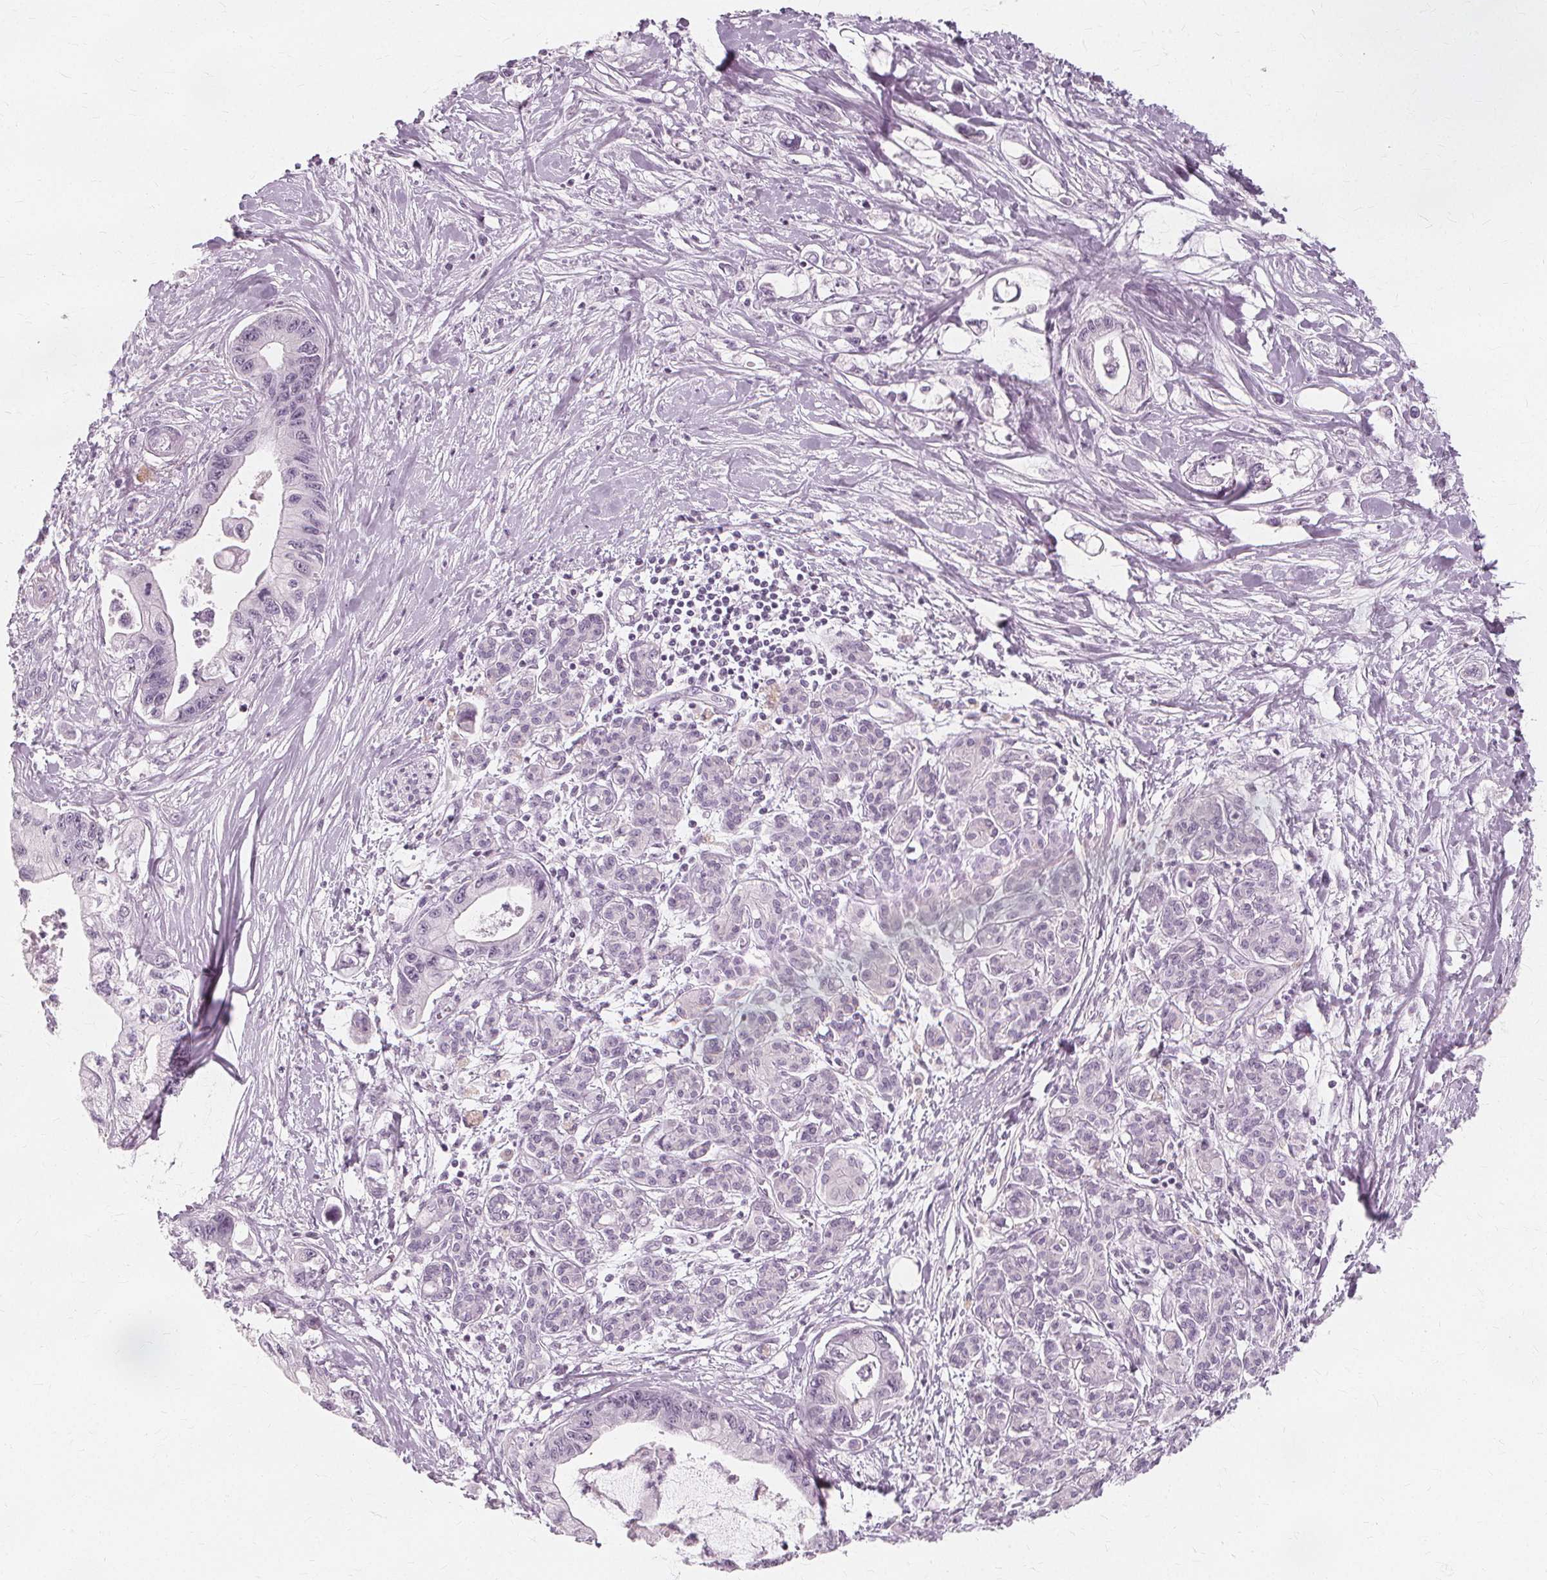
{"staining": {"intensity": "negative", "quantity": "none", "location": "none"}, "tissue": "pancreatic cancer", "cell_type": "Tumor cells", "image_type": "cancer", "snomed": [{"axis": "morphology", "description": "Adenocarcinoma, NOS"}, {"axis": "topography", "description": "Pancreas"}], "caption": "This micrograph is of adenocarcinoma (pancreatic) stained with immunohistochemistry (IHC) to label a protein in brown with the nuclei are counter-stained blue. There is no expression in tumor cells. (Brightfield microscopy of DAB IHC at high magnification).", "gene": "NXPE1", "patient": {"sex": "male", "age": 61}}